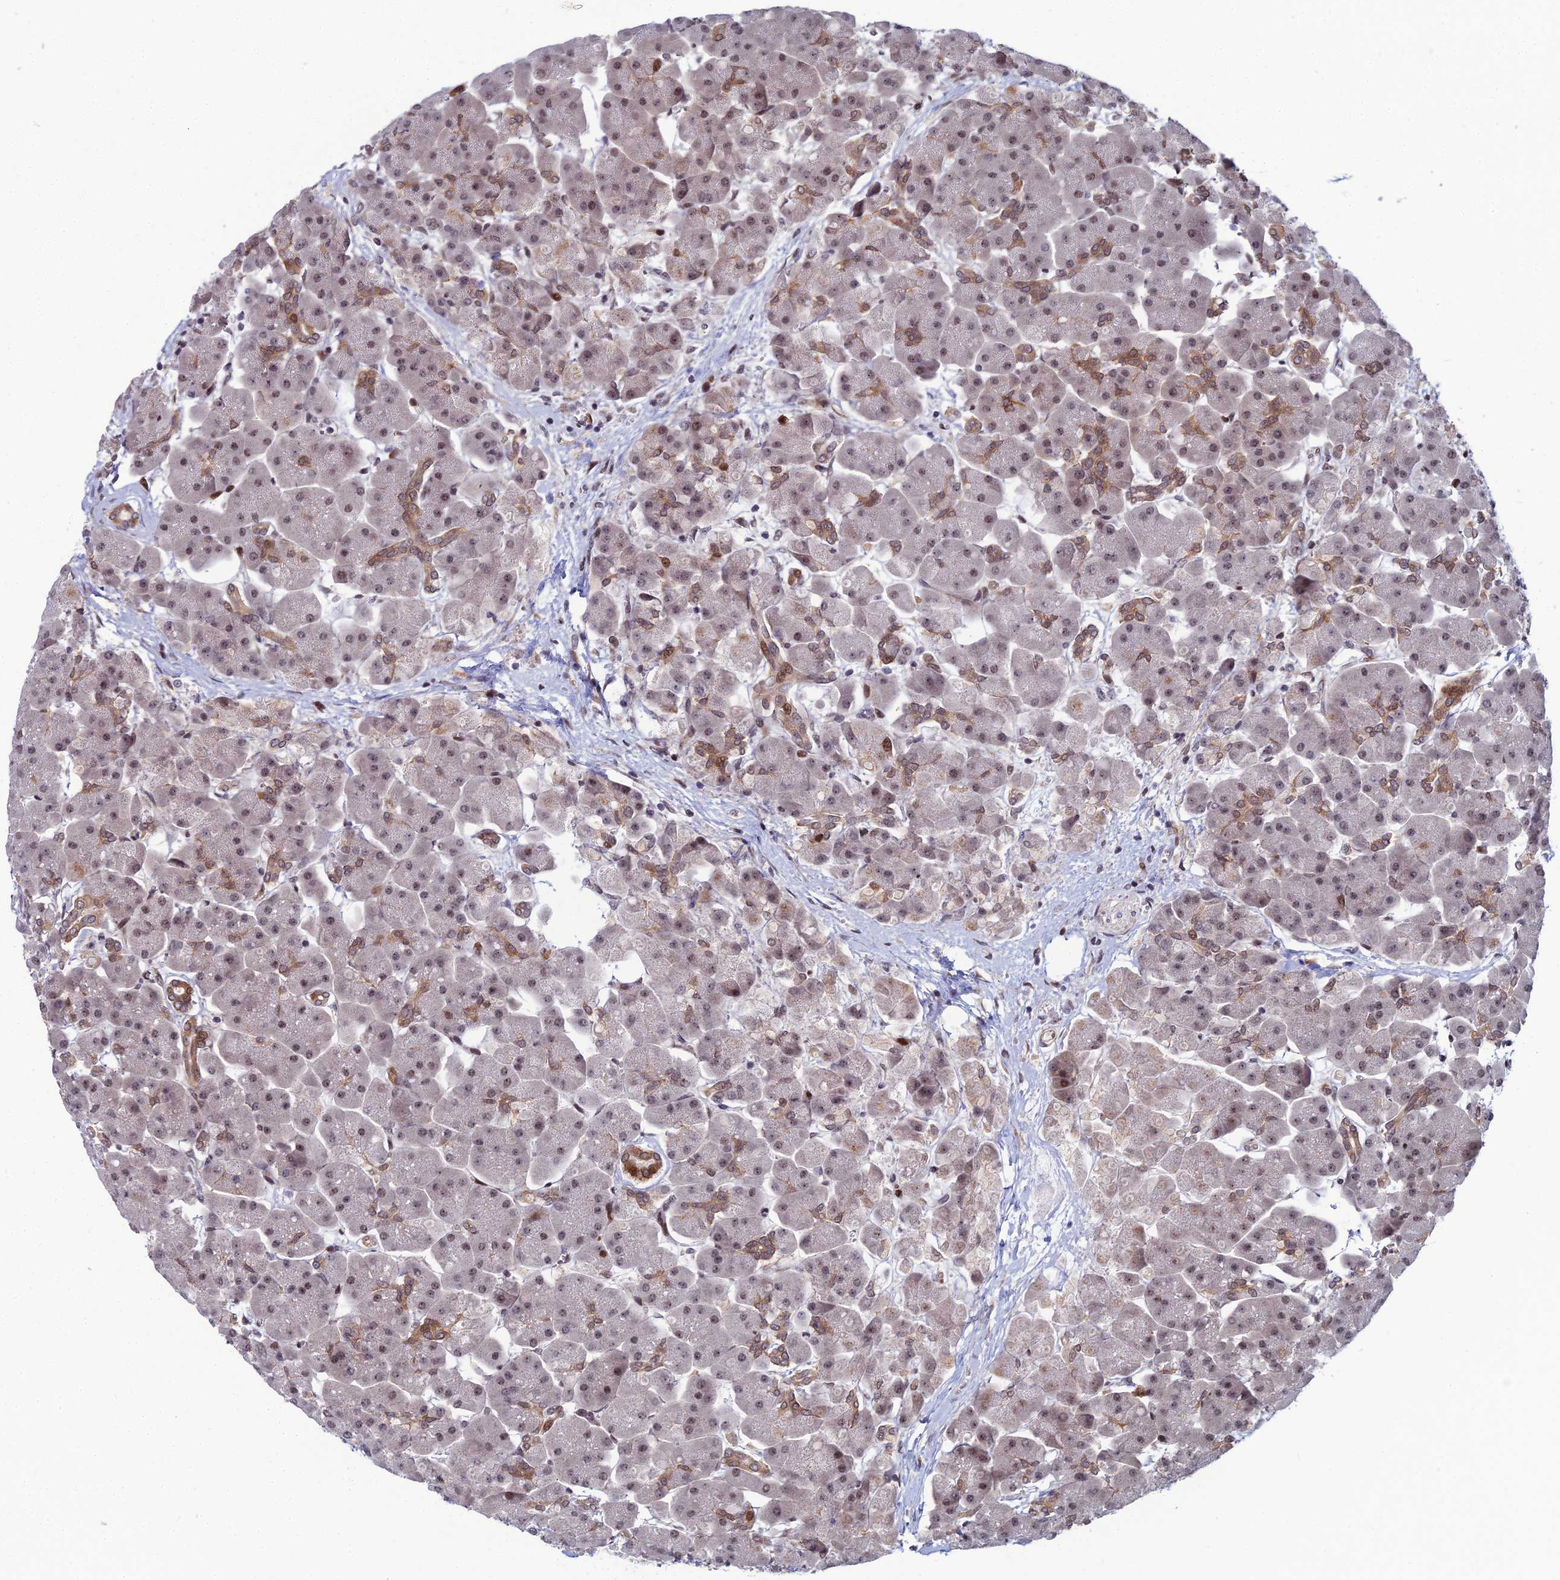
{"staining": {"intensity": "moderate", "quantity": "25%-75%", "location": "cytoplasmic/membranous,nuclear"}, "tissue": "pancreas", "cell_type": "Exocrine glandular cells", "image_type": "normal", "snomed": [{"axis": "morphology", "description": "Normal tissue, NOS"}, {"axis": "topography", "description": "Pancreas"}], "caption": "High-magnification brightfield microscopy of normal pancreas stained with DAB (3,3'-diaminobenzidine) (brown) and counterstained with hematoxylin (blue). exocrine glandular cells exhibit moderate cytoplasmic/membranous,nuclear positivity is present in approximately25%-75% of cells. (IHC, brightfield microscopy, high magnification).", "gene": "ZNF668", "patient": {"sex": "male", "age": 66}}